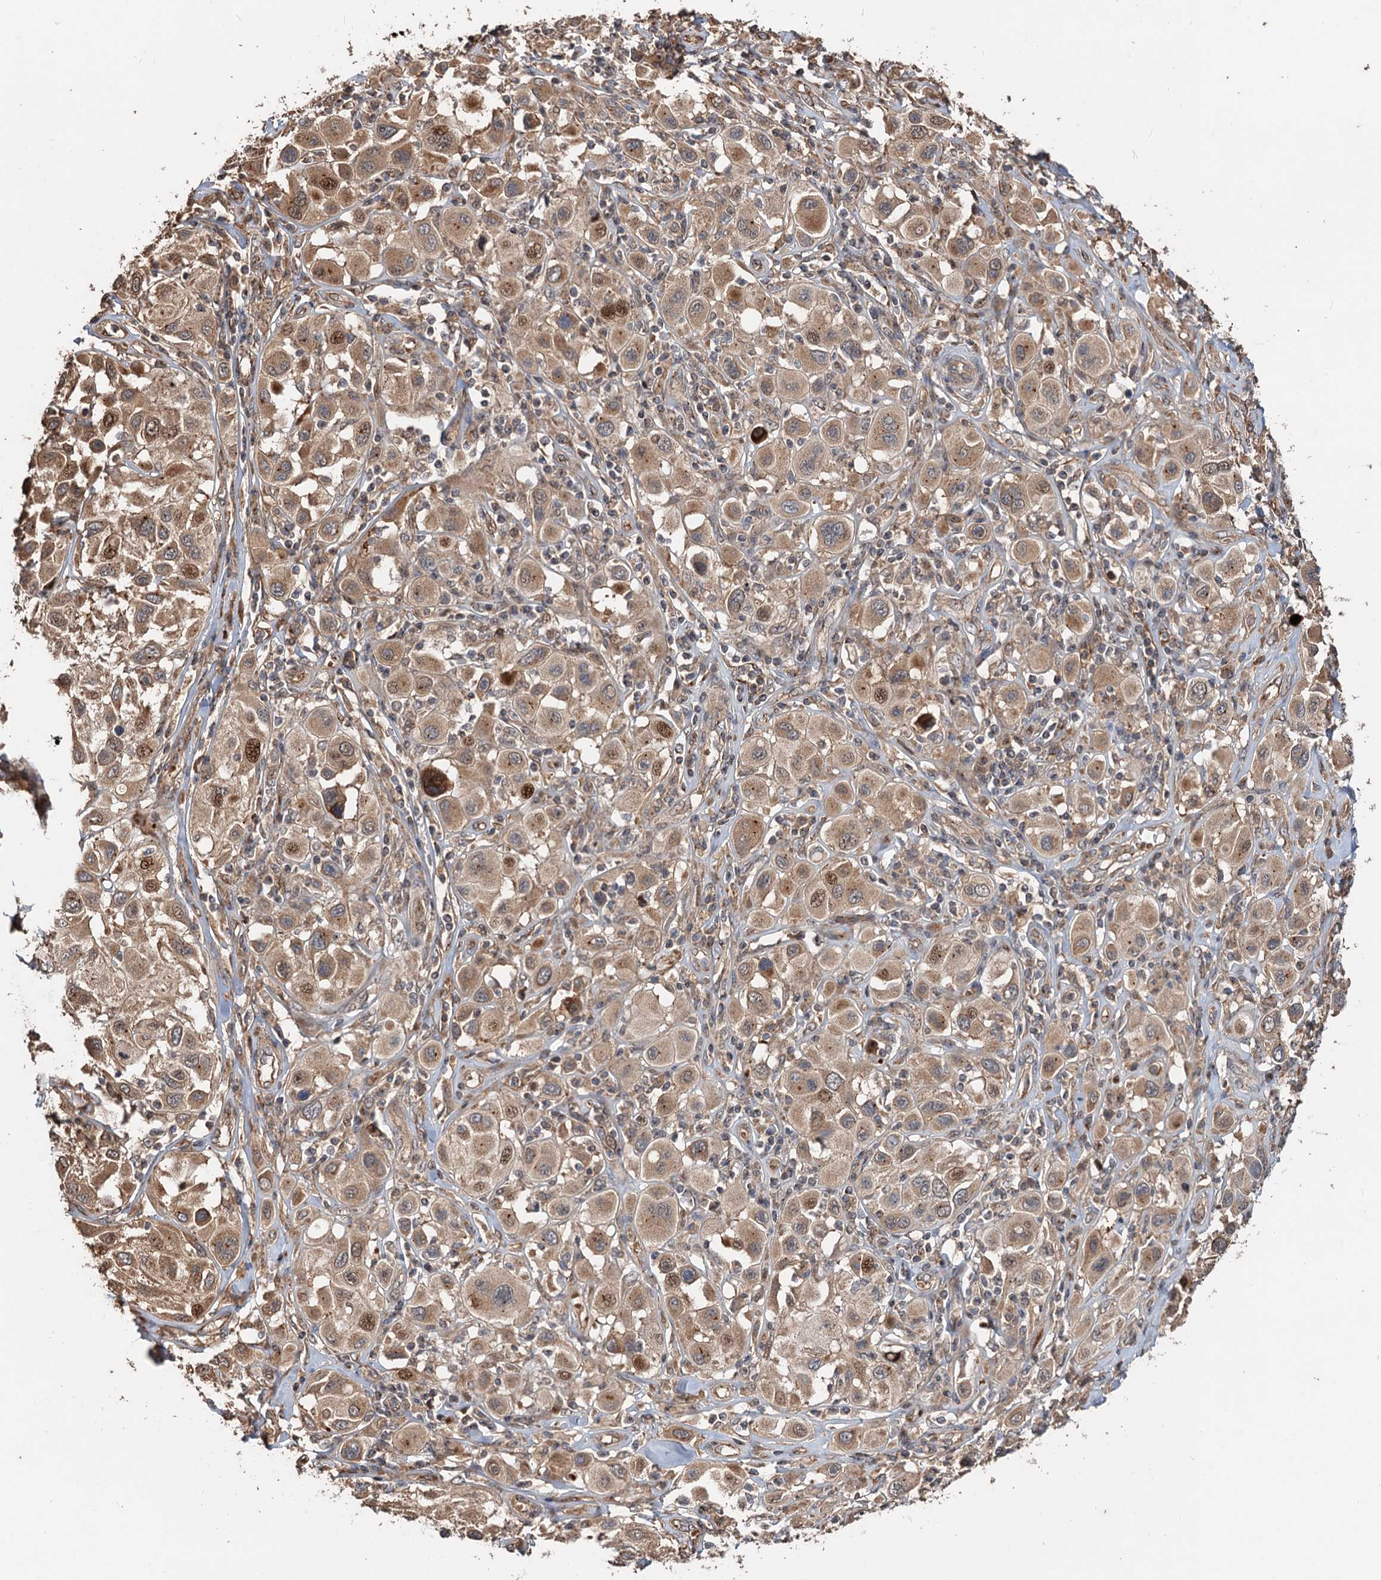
{"staining": {"intensity": "moderate", "quantity": ">75%", "location": "cytoplasmic/membranous,nuclear"}, "tissue": "melanoma", "cell_type": "Tumor cells", "image_type": "cancer", "snomed": [{"axis": "morphology", "description": "Malignant melanoma, Metastatic site"}, {"axis": "topography", "description": "Skin"}], "caption": "Immunohistochemistry (IHC) of malignant melanoma (metastatic site) reveals medium levels of moderate cytoplasmic/membranous and nuclear expression in approximately >75% of tumor cells. The staining was performed using DAB (3,3'-diaminobenzidine), with brown indicating positive protein expression. Nuclei are stained blue with hematoxylin.", "gene": "DEXI", "patient": {"sex": "male", "age": 41}}